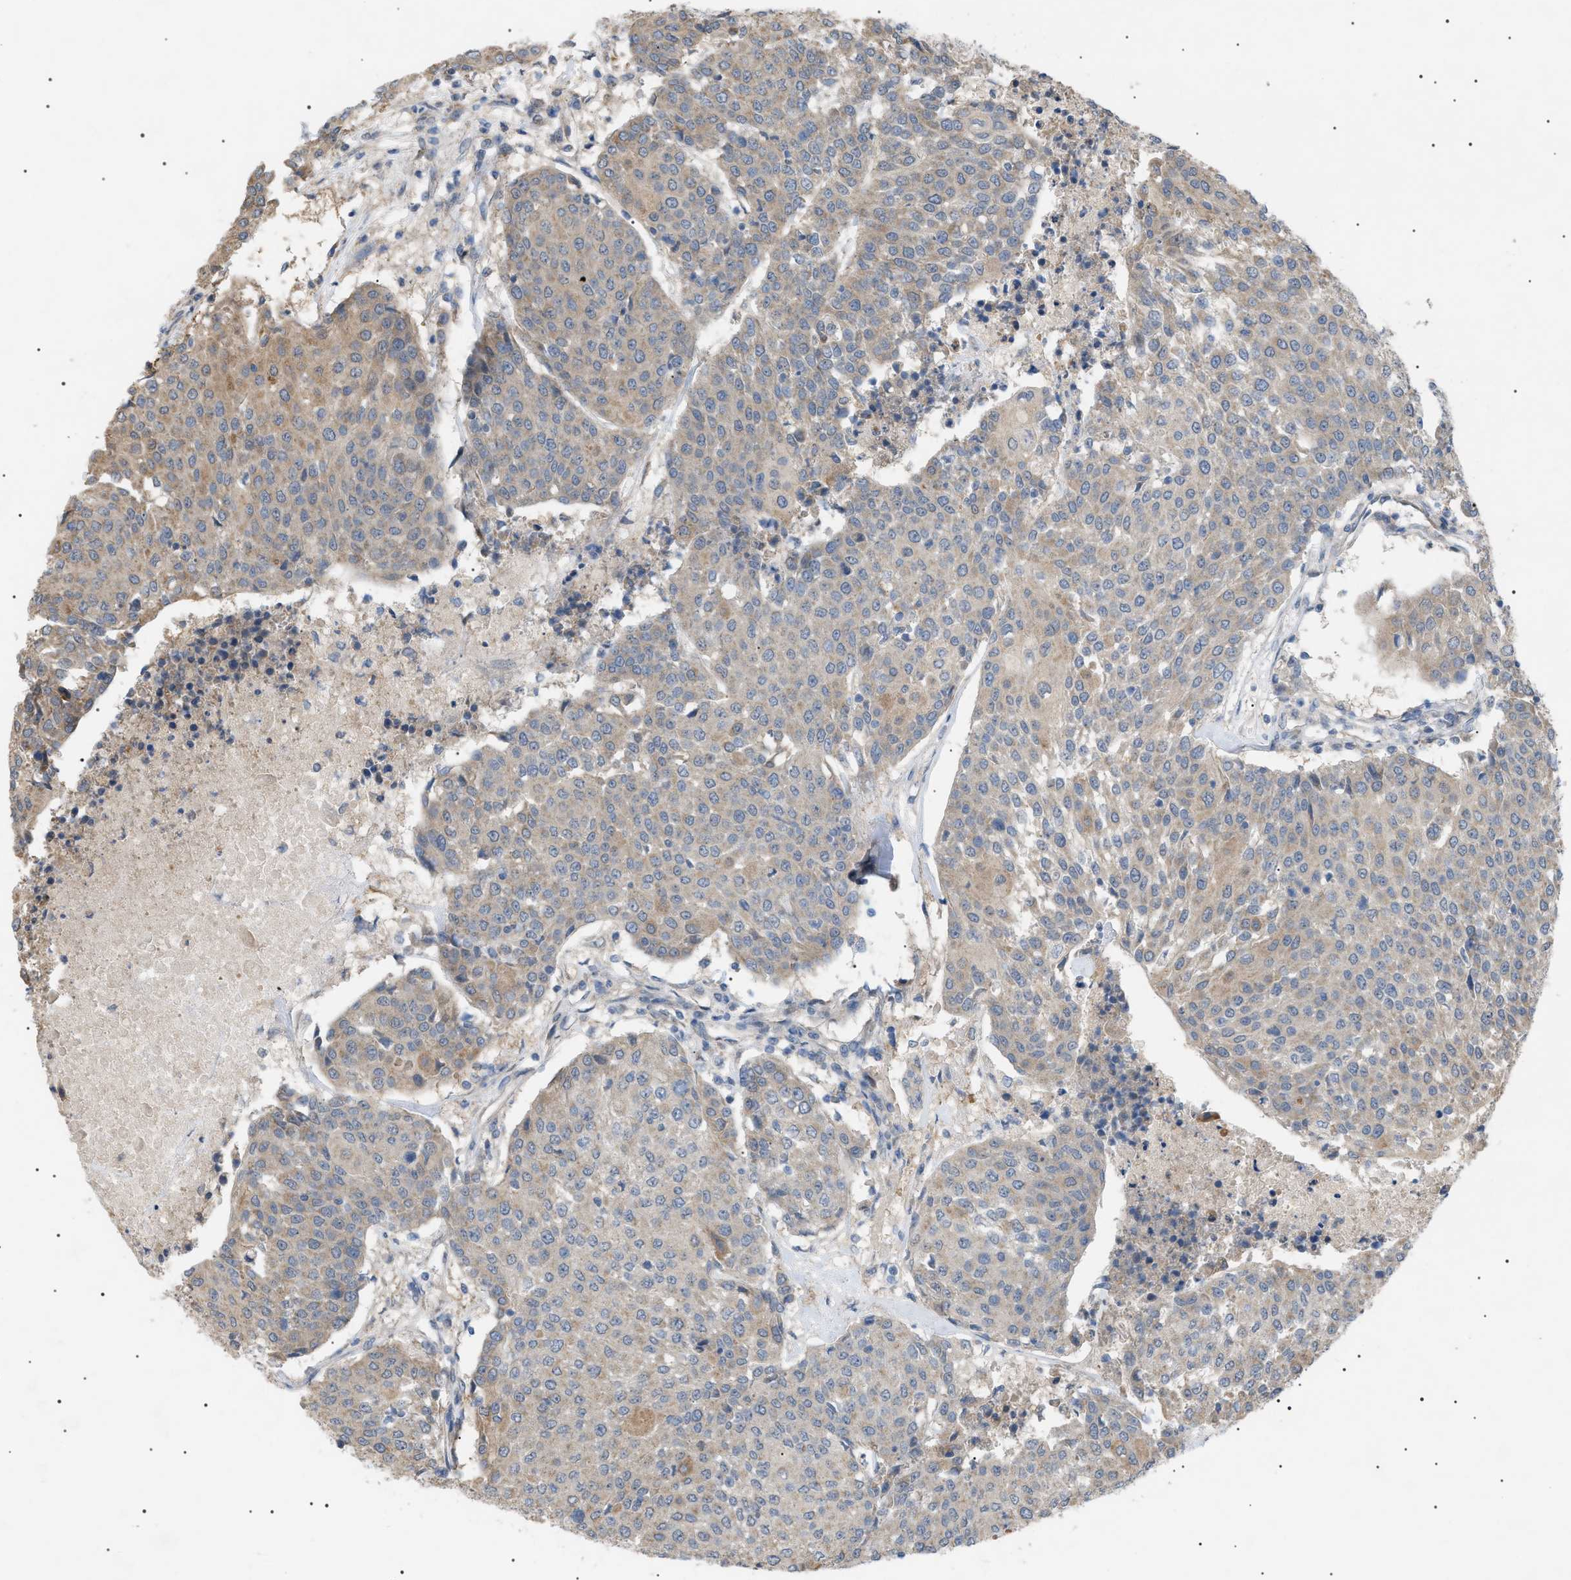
{"staining": {"intensity": "weak", "quantity": "25%-75%", "location": "cytoplasmic/membranous"}, "tissue": "urothelial cancer", "cell_type": "Tumor cells", "image_type": "cancer", "snomed": [{"axis": "morphology", "description": "Urothelial carcinoma, High grade"}, {"axis": "topography", "description": "Urinary bladder"}], "caption": "Protein expression analysis of urothelial cancer exhibits weak cytoplasmic/membranous staining in approximately 25%-75% of tumor cells.", "gene": "IRS2", "patient": {"sex": "female", "age": 85}}